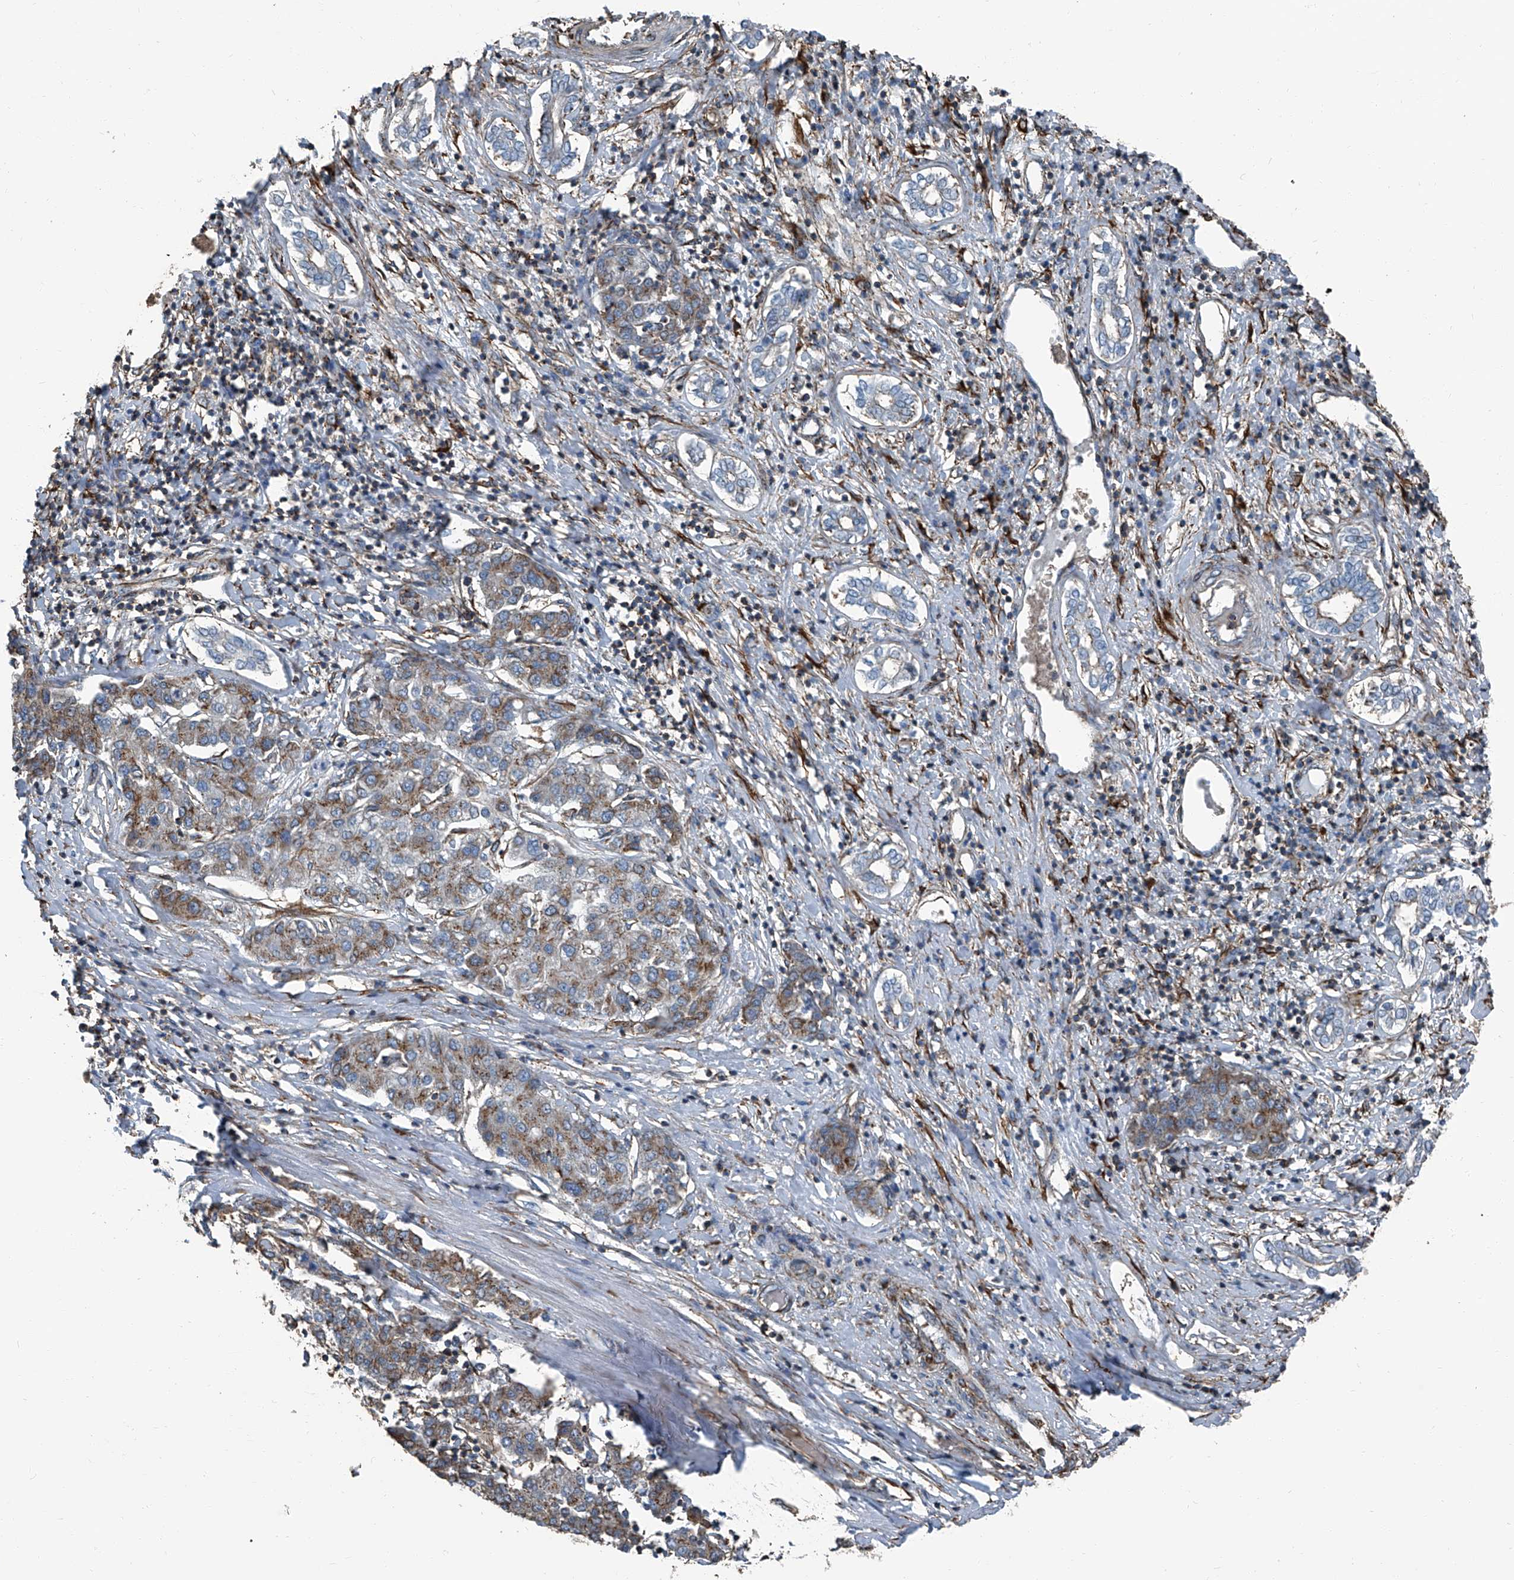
{"staining": {"intensity": "weak", "quantity": ">75%", "location": "cytoplasmic/membranous"}, "tissue": "liver cancer", "cell_type": "Tumor cells", "image_type": "cancer", "snomed": [{"axis": "morphology", "description": "Carcinoma, Hepatocellular, NOS"}, {"axis": "topography", "description": "Liver"}], "caption": "IHC image of neoplastic tissue: liver cancer (hepatocellular carcinoma) stained using immunohistochemistry (IHC) demonstrates low levels of weak protein expression localized specifically in the cytoplasmic/membranous of tumor cells, appearing as a cytoplasmic/membranous brown color.", "gene": "SEPTIN7", "patient": {"sex": "male", "age": 65}}